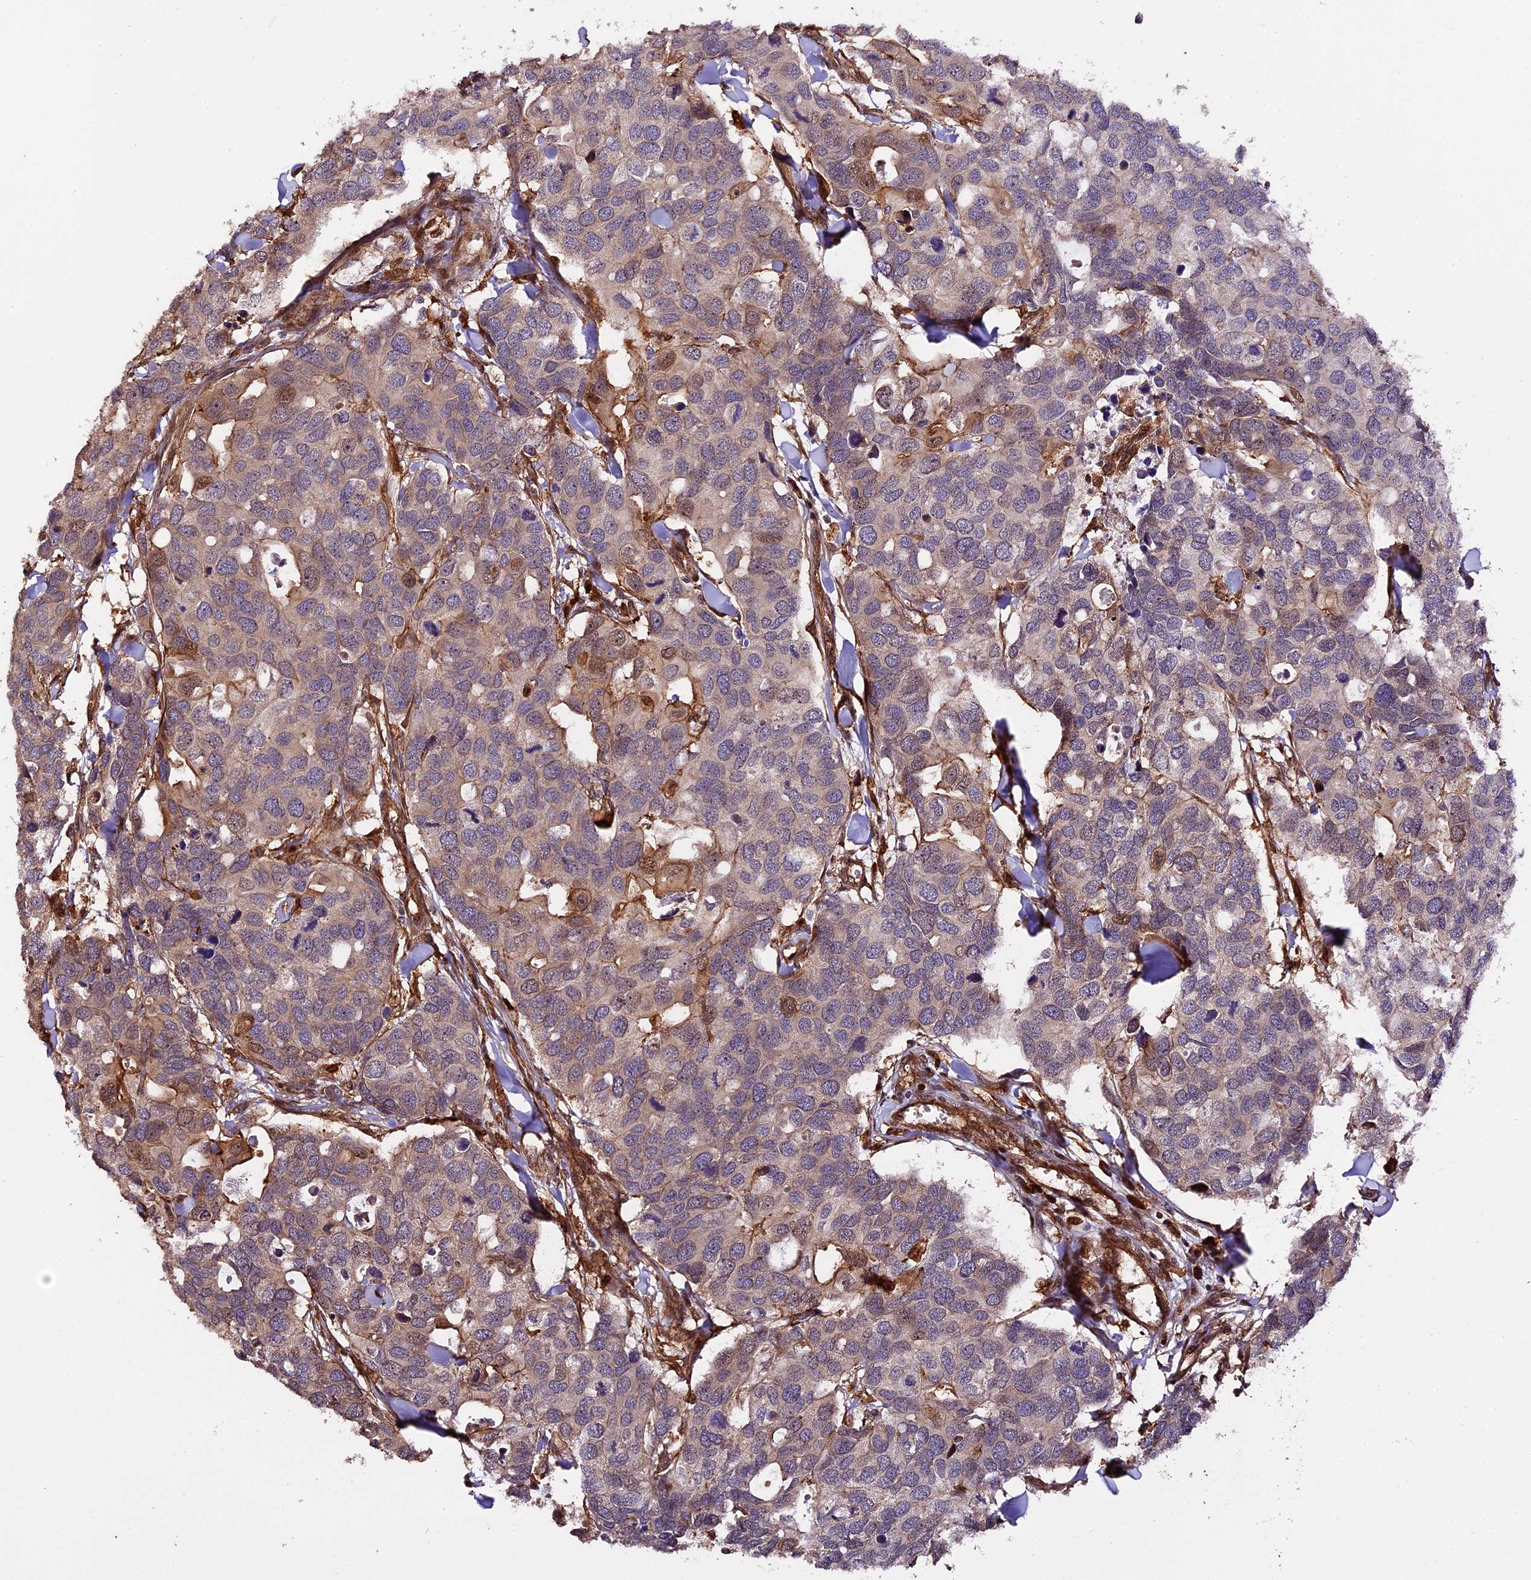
{"staining": {"intensity": "weak", "quantity": "<25%", "location": "cytoplasmic/membranous"}, "tissue": "breast cancer", "cell_type": "Tumor cells", "image_type": "cancer", "snomed": [{"axis": "morphology", "description": "Duct carcinoma"}, {"axis": "topography", "description": "Breast"}], "caption": "Tumor cells show no significant staining in intraductal carcinoma (breast).", "gene": "HERPUD1", "patient": {"sex": "female", "age": 83}}